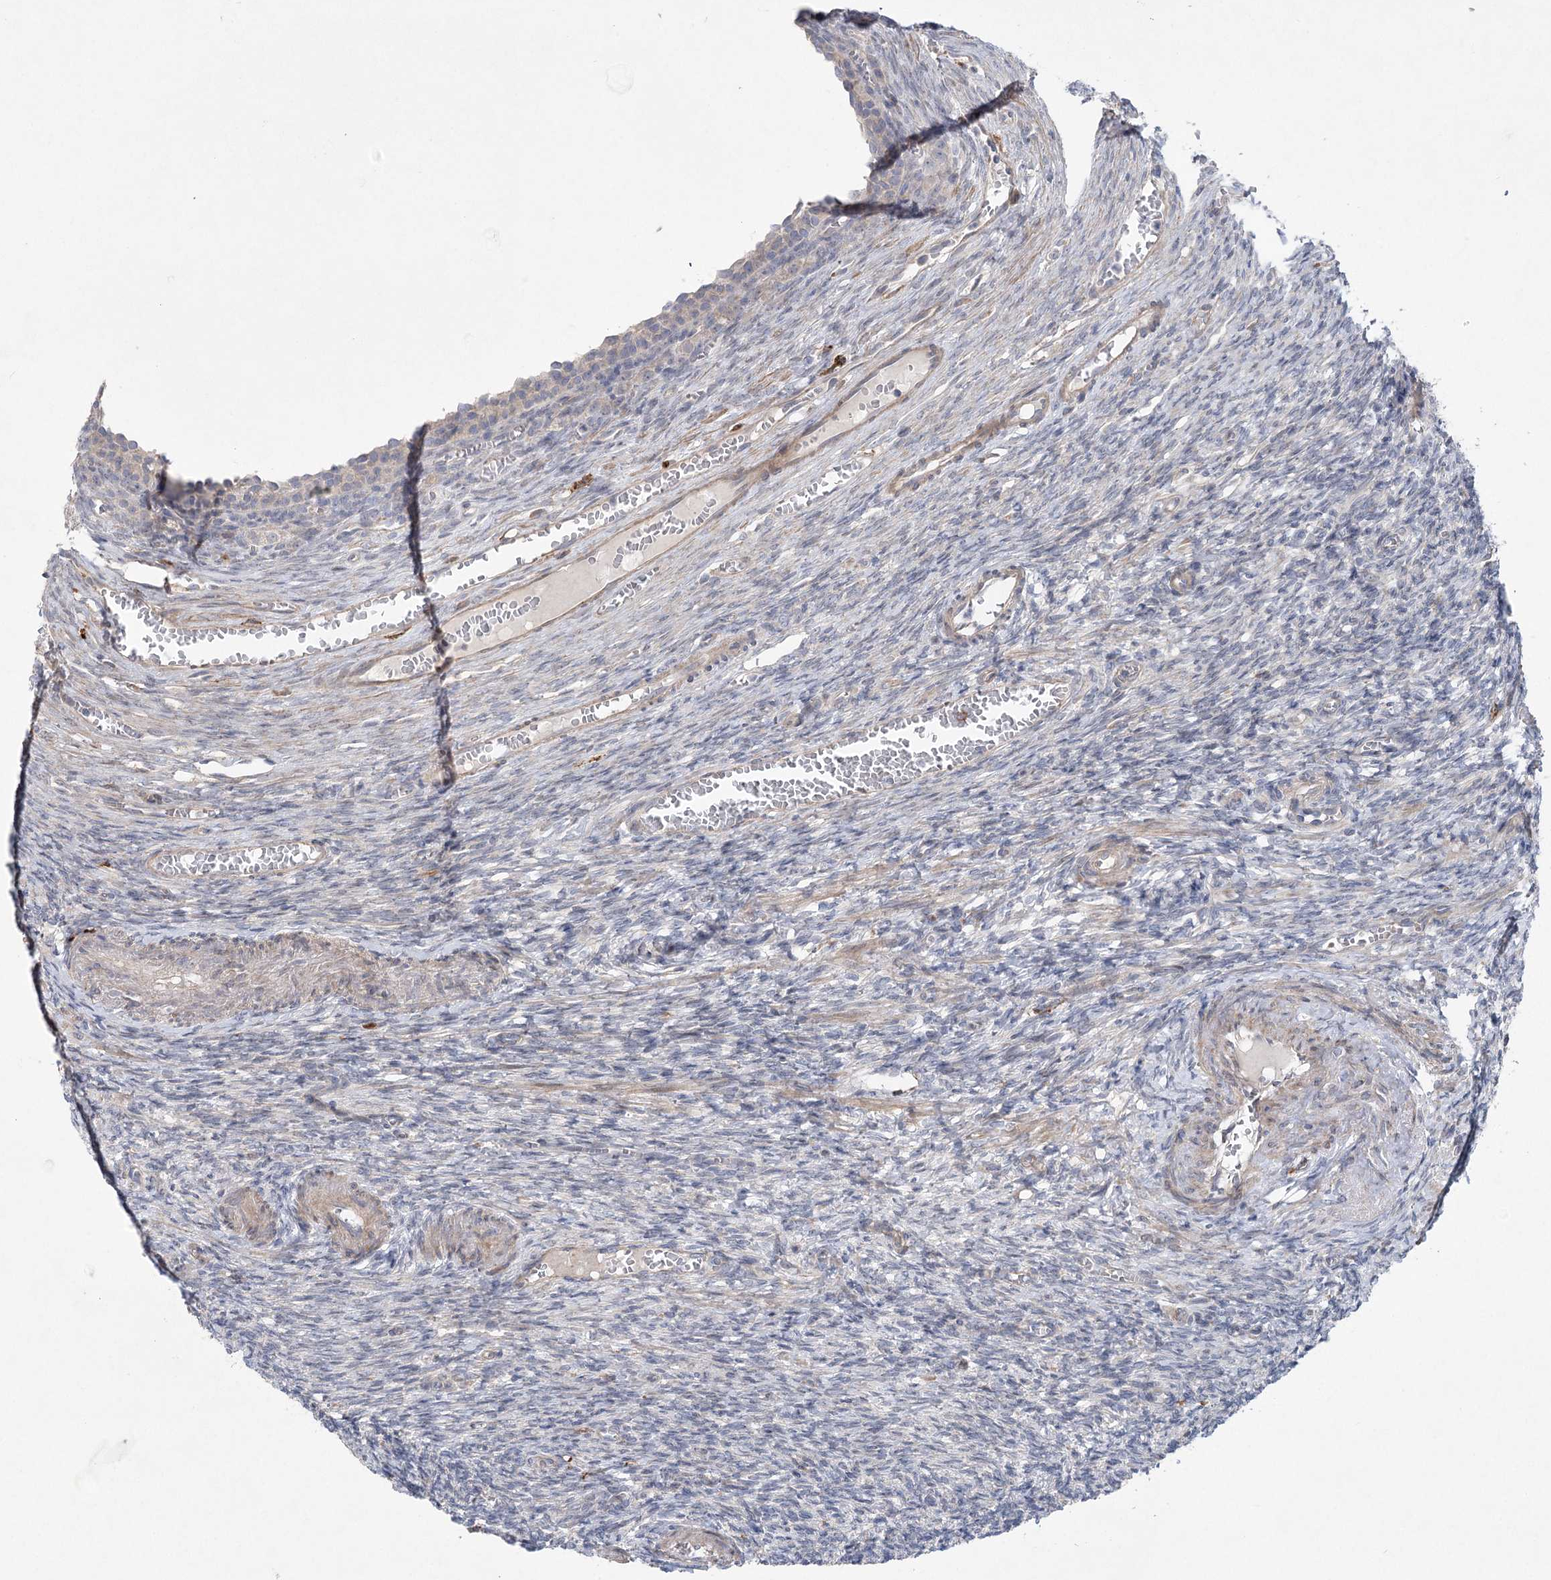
{"staining": {"intensity": "negative", "quantity": "none", "location": "none"}, "tissue": "ovary", "cell_type": "Follicle cells", "image_type": "normal", "snomed": [{"axis": "morphology", "description": "Normal tissue, NOS"}, {"axis": "topography", "description": "Ovary"}], "caption": "A high-resolution micrograph shows IHC staining of normal ovary, which displays no significant staining in follicle cells. (DAB immunohistochemistry (IHC), high magnification).", "gene": "SCN11A", "patient": {"sex": "female", "age": 27}}